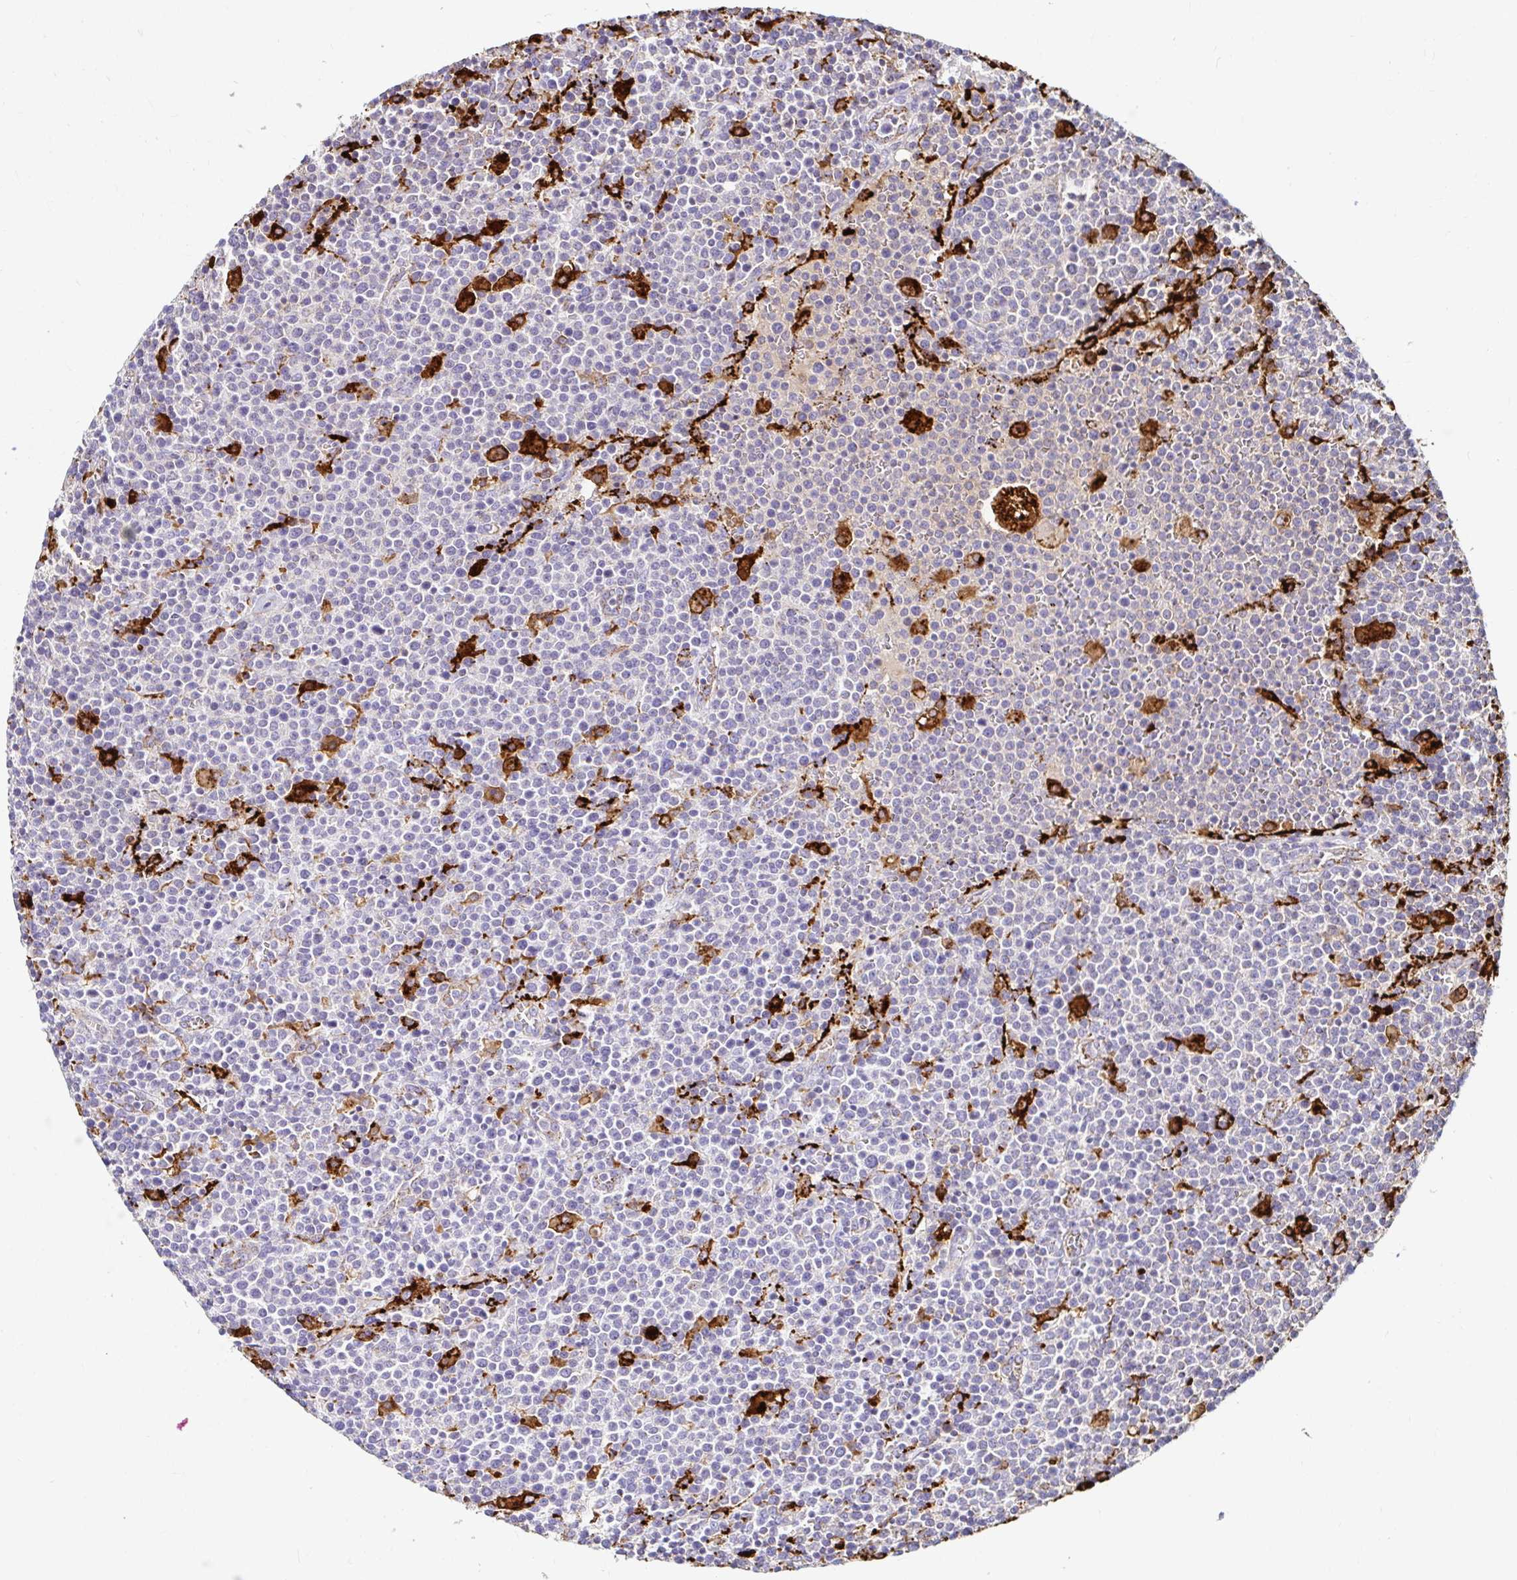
{"staining": {"intensity": "negative", "quantity": "none", "location": "none"}, "tissue": "lymphoma", "cell_type": "Tumor cells", "image_type": "cancer", "snomed": [{"axis": "morphology", "description": "Malignant lymphoma, non-Hodgkin's type, High grade"}, {"axis": "topography", "description": "Lymph node"}], "caption": "The photomicrograph displays no staining of tumor cells in malignant lymphoma, non-Hodgkin's type (high-grade). Brightfield microscopy of IHC stained with DAB (brown) and hematoxylin (blue), captured at high magnification.", "gene": "FUCA1", "patient": {"sex": "male", "age": 61}}